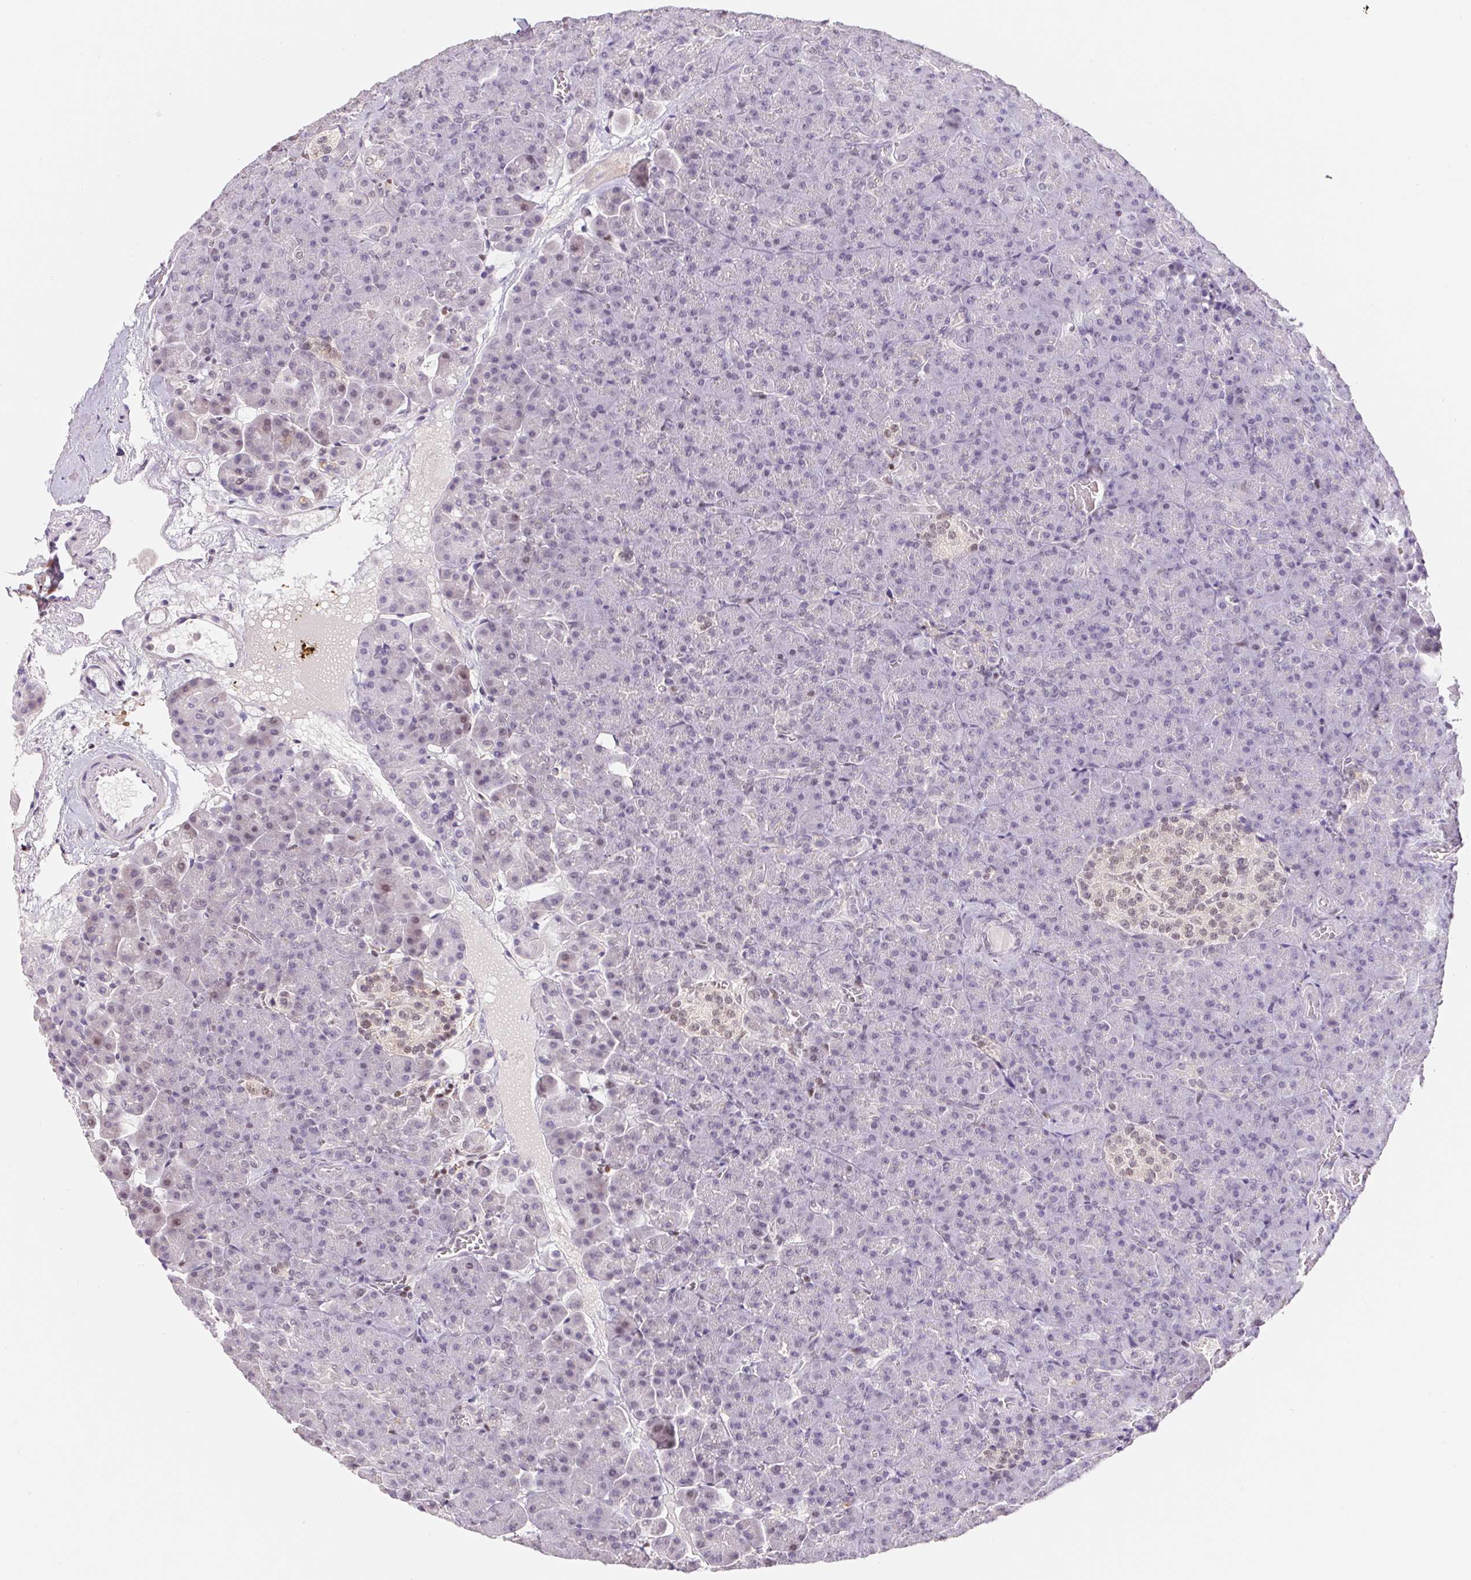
{"staining": {"intensity": "weak", "quantity": "<25%", "location": "nuclear"}, "tissue": "pancreas", "cell_type": "Exocrine glandular cells", "image_type": "normal", "snomed": [{"axis": "morphology", "description": "Normal tissue, NOS"}, {"axis": "topography", "description": "Pancreas"}], "caption": "This is an immunohistochemistry (IHC) photomicrograph of unremarkable pancreas. There is no expression in exocrine glandular cells.", "gene": "TRERF1", "patient": {"sex": "female", "age": 74}}